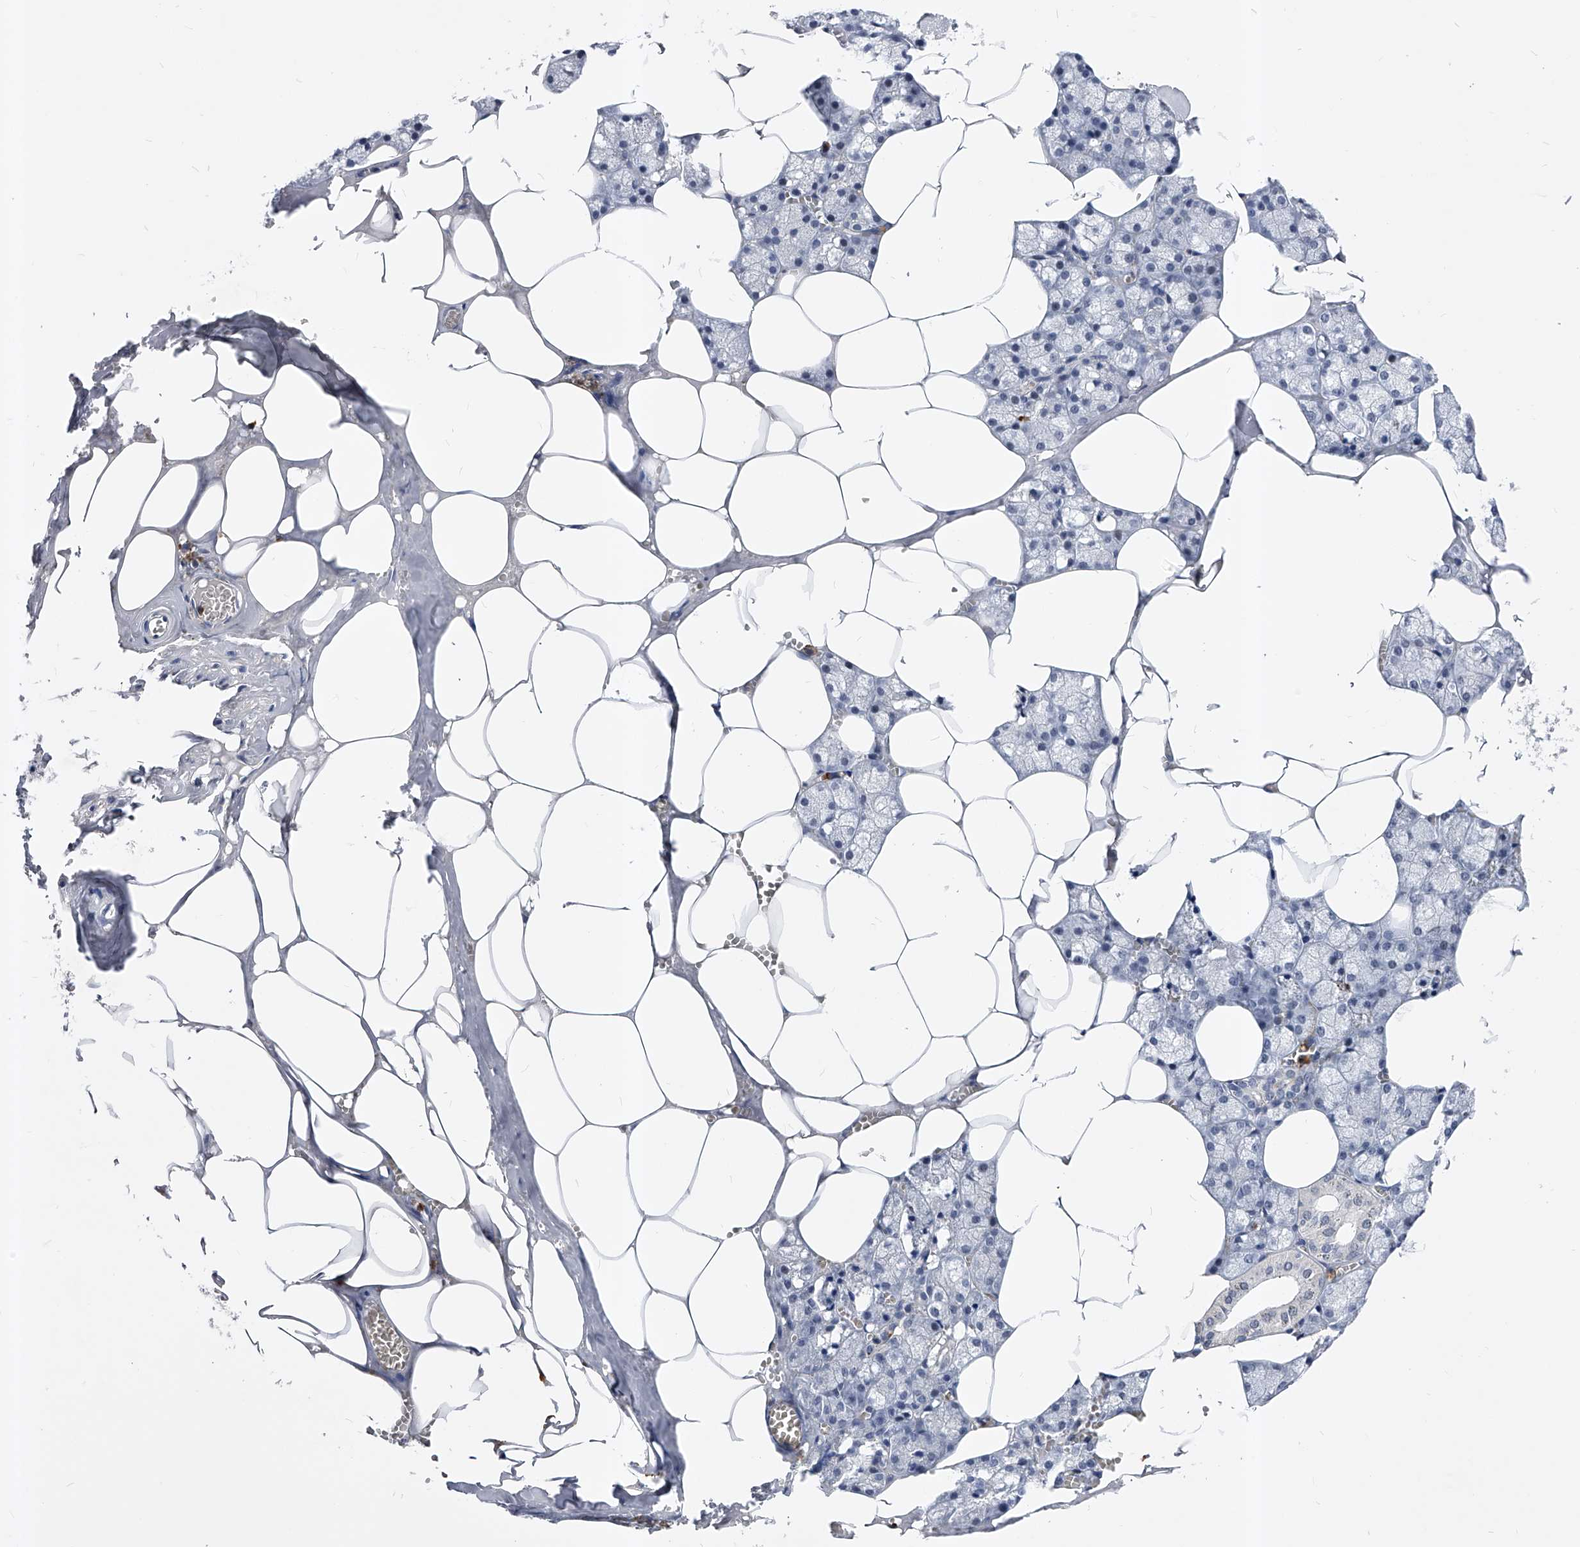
{"staining": {"intensity": "moderate", "quantity": "25%-75%", "location": "nuclear"}, "tissue": "salivary gland", "cell_type": "Glandular cells", "image_type": "normal", "snomed": [{"axis": "morphology", "description": "Normal tissue, NOS"}, {"axis": "topography", "description": "Salivary gland"}], "caption": "Salivary gland stained with DAB immunohistochemistry shows medium levels of moderate nuclear expression in about 25%-75% of glandular cells.", "gene": "TESK2", "patient": {"sex": "male", "age": 62}}